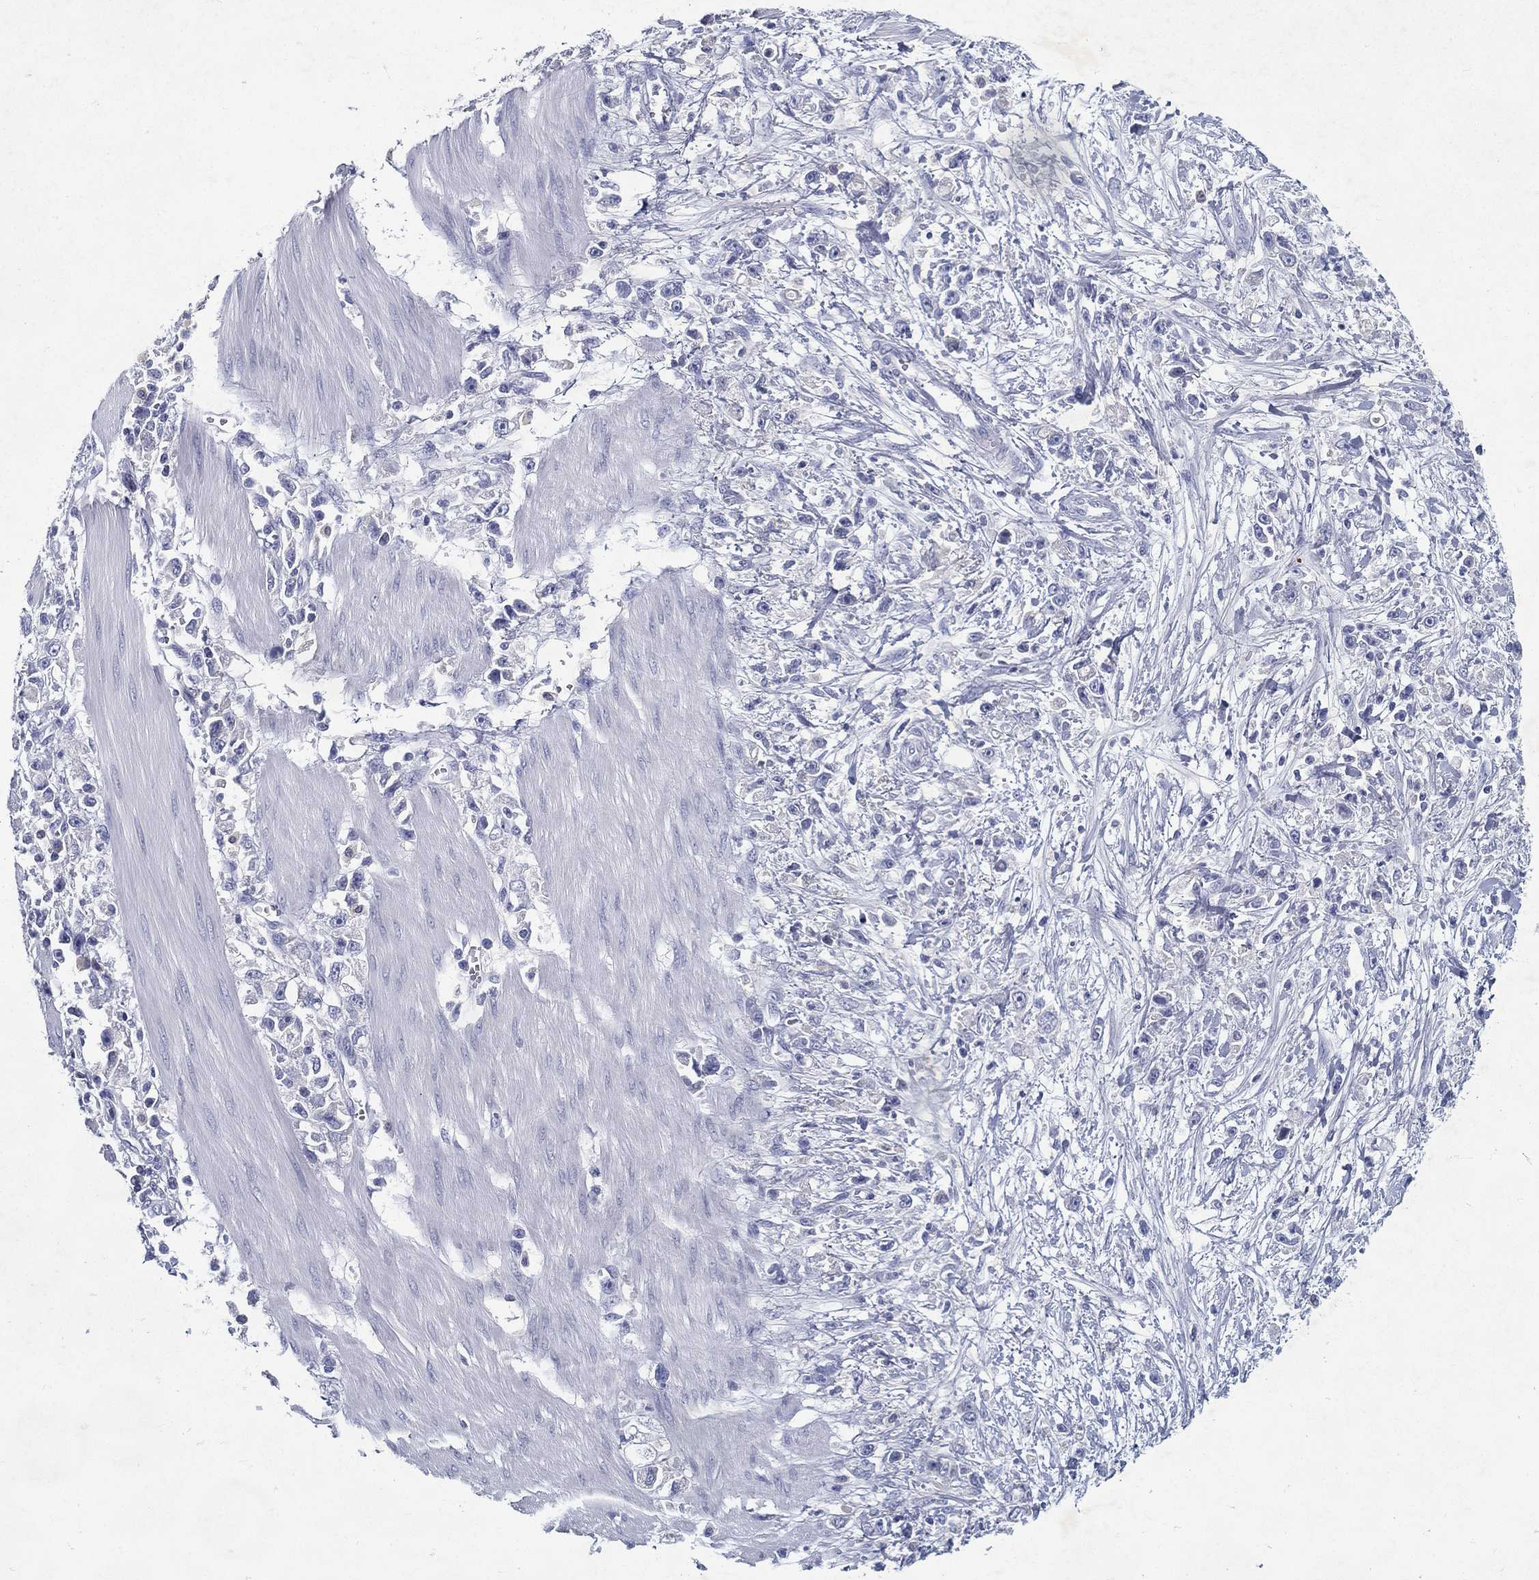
{"staining": {"intensity": "negative", "quantity": "none", "location": "none"}, "tissue": "stomach cancer", "cell_type": "Tumor cells", "image_type": "cancer", "snomed": [{"axis": "morphology", "description": "Adenocarcinoma, NOS"}, {"axis": "topography", "description": "Stomach"}], "caption": "Immunohistochemical staining of stomach adenocarcinoma reveals no significant staining in tumor cells.", "gene": "RGS13", "patient": {"sex": "female", "age": 59}}